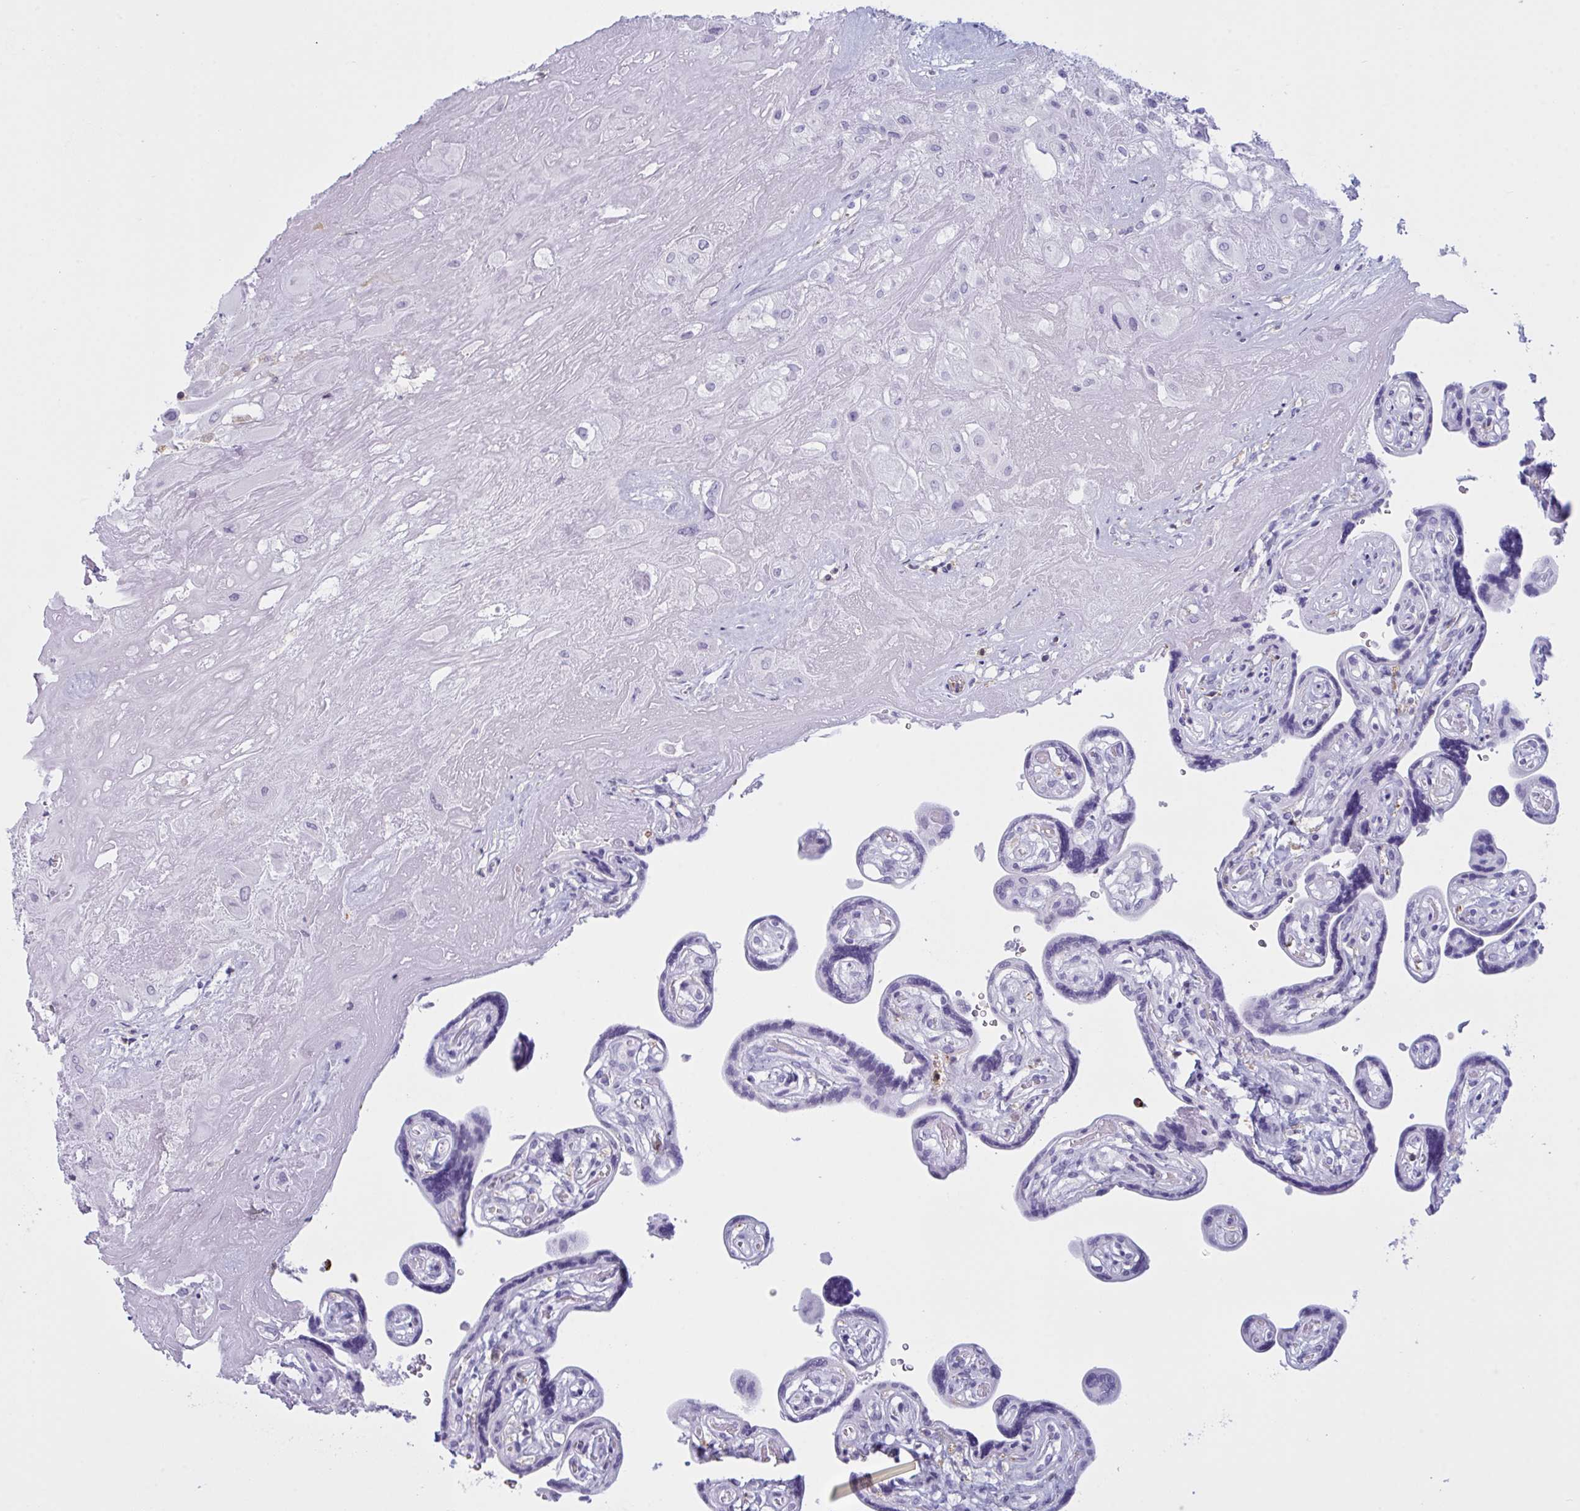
{"staining": {"intensity": "negative", "quantity": "none", "location": "none"}, "tissue": "placenta", "cell_type": "Decidual cells", "image_type": "normal", "snomed": [{"axis": "morphology", "description": "Normal tissue, NOS"}, {"axis": "topography", "description": "Placenta"}], "caption": "Immunohistochemistry of benign placenta displays no staining in decidual cells. (DAB IHC with hematoxylin counter stain).", "gene": "MYO1F", "patient": {"sex": "female", "age": 32}}